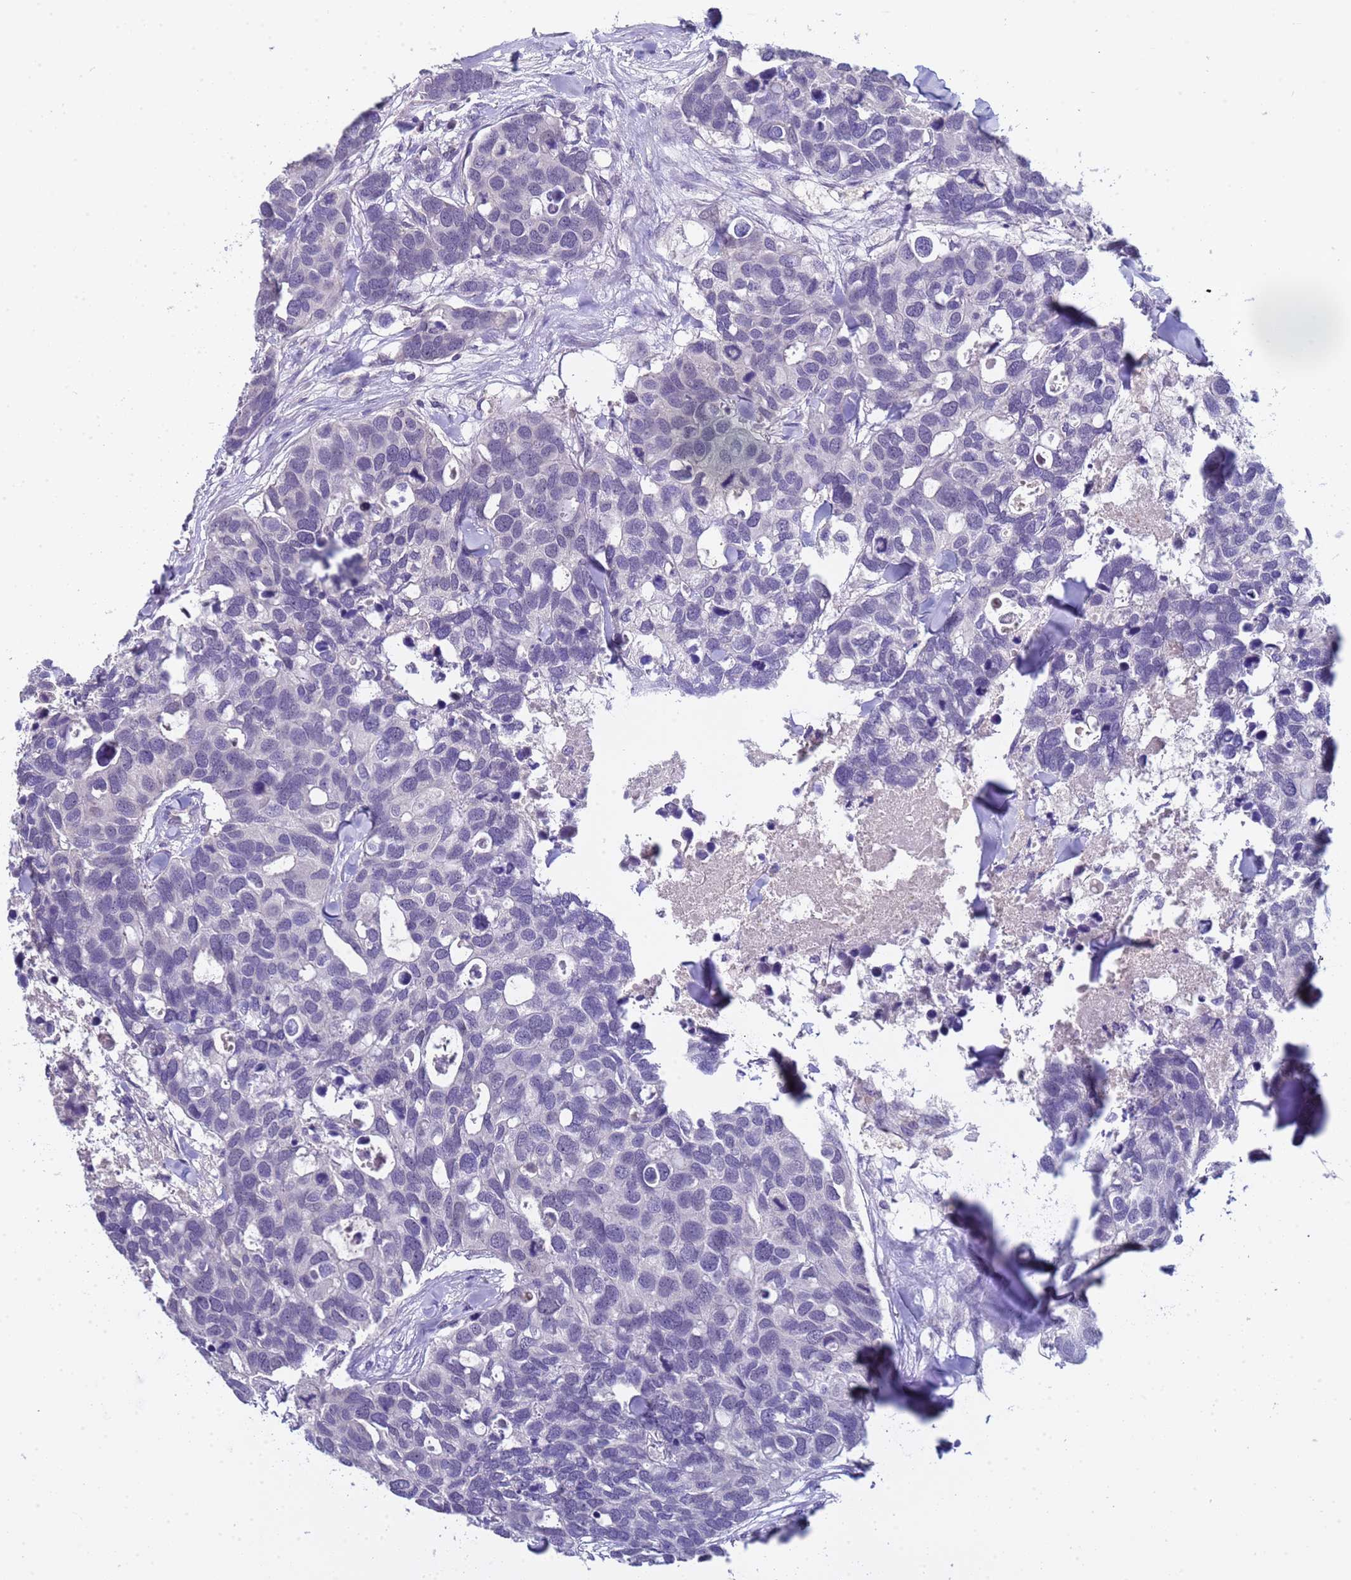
{"staining": {"intensity": "negative", "quantity": "none", "location": "none"}, "tissue": "breast cancer", "cell_type": "Tumor cells", "image_type": "cancer", "snomed": [{"axis": "morphology", "description": "Duct carcinoma"}, {"axis": "topography", "description": "Breast"}], "caption": "Immunohistochemical staining of breast cancer (infiltrating ductal carcinoma) exhibits no significant expression in tumor cells. Brightfield microscopy of immunohistochemistry (IHC) stained with DAB (3,3'-diaminobenzidine) (brown) and hematoxylin (blue), captured at high magnification.", "gene": "ZNF248", "patient": {"sex": "female", "age": 83}}